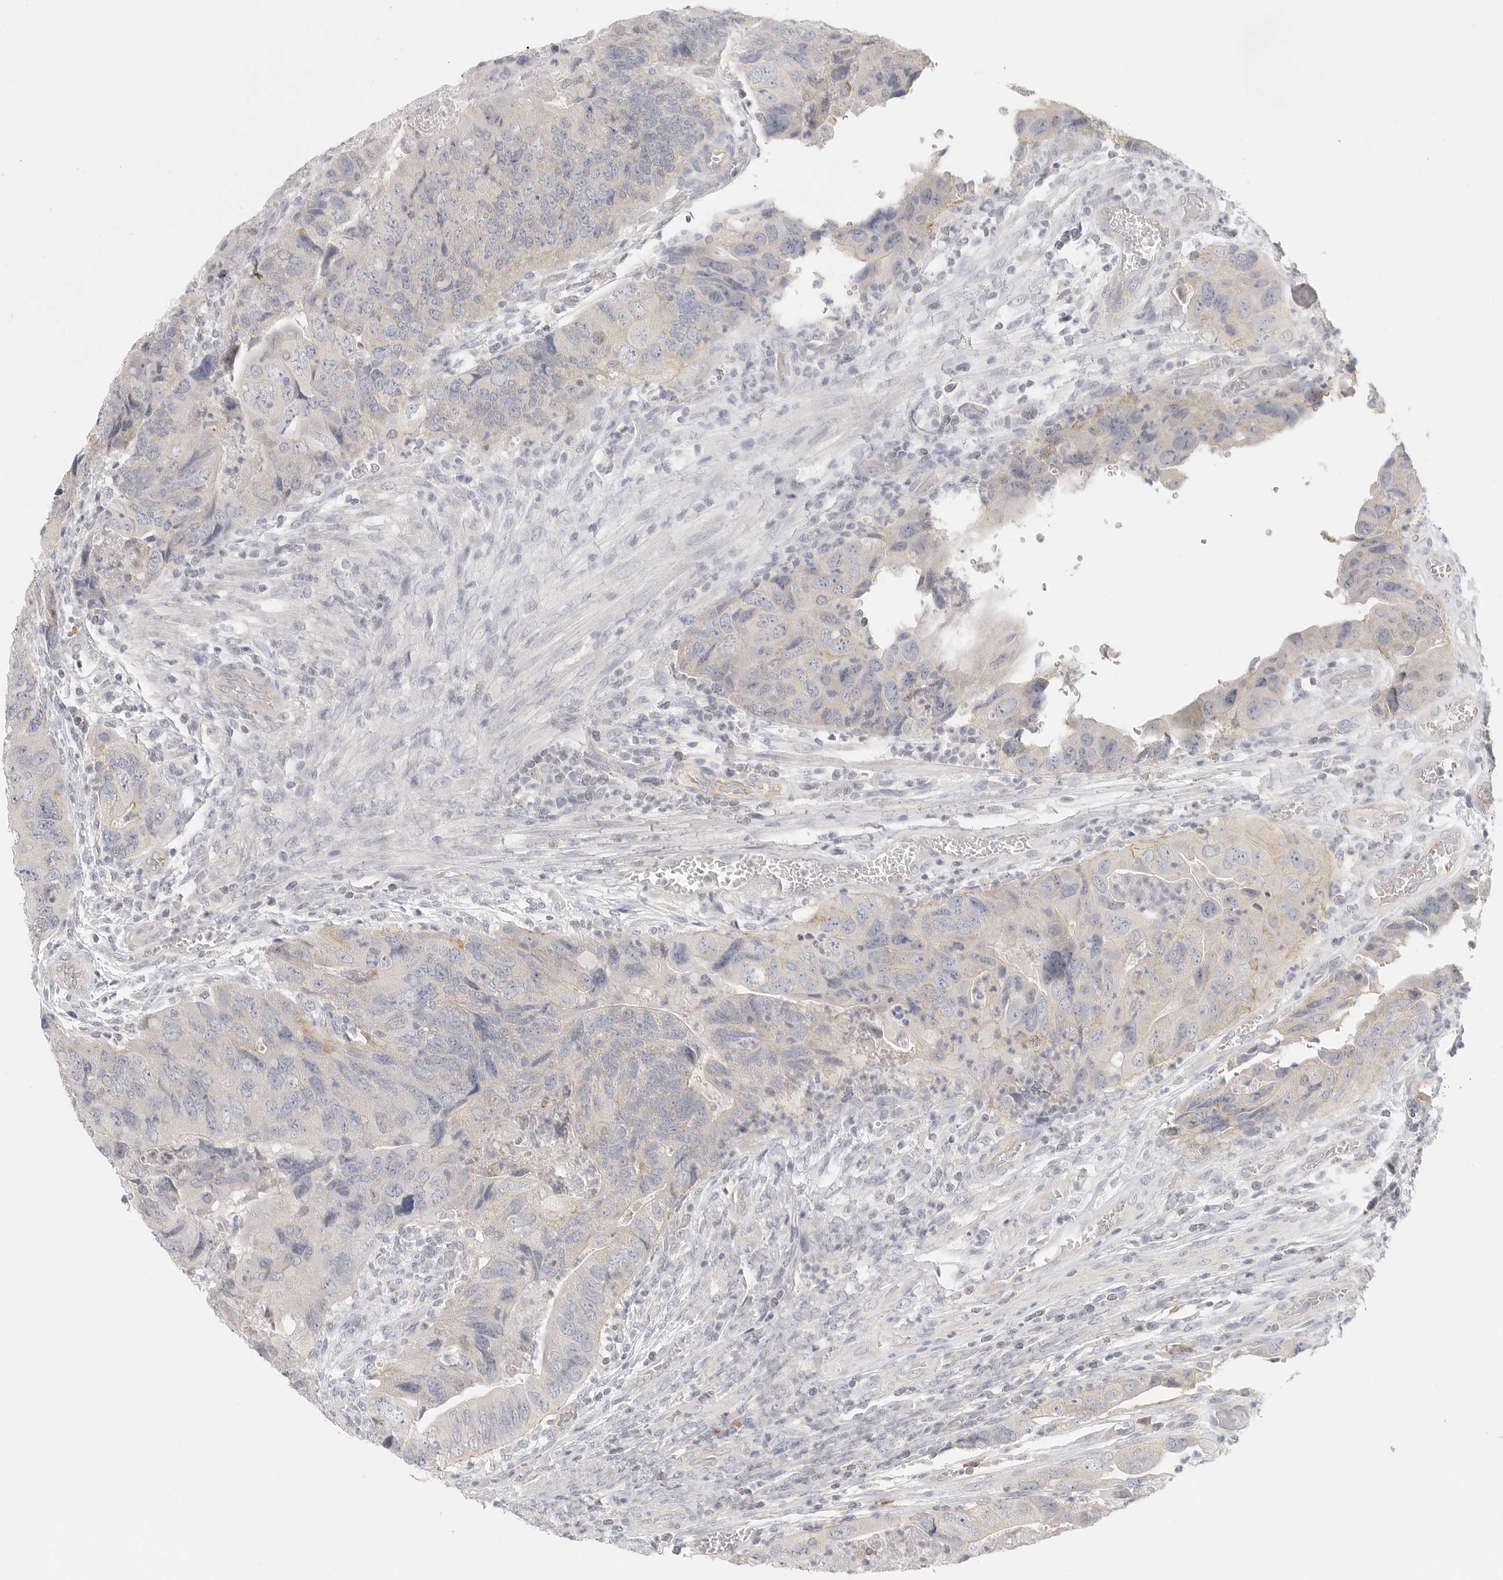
{"staining": {"intensity": "negative", "quantity": "none", "location": "none"}, "tissue": "colorectal cancer", "cell_type": "Tumor cells", "image_type": "cancer", "snomed": [{"axis": "morphology", "description": "Adenocarcinoma, NOS"}, {"axis": "topography", "description": "Rectum"}], "caption": "Photomicrograph shows no protein expression in tumor cells of colorectal adenocarcinoma tissue. (DAB IHC visualized using brightfield microscopy, high magnification).", "gene": "SLC25A36", "patient": {"sex": "male", "age": 63}}